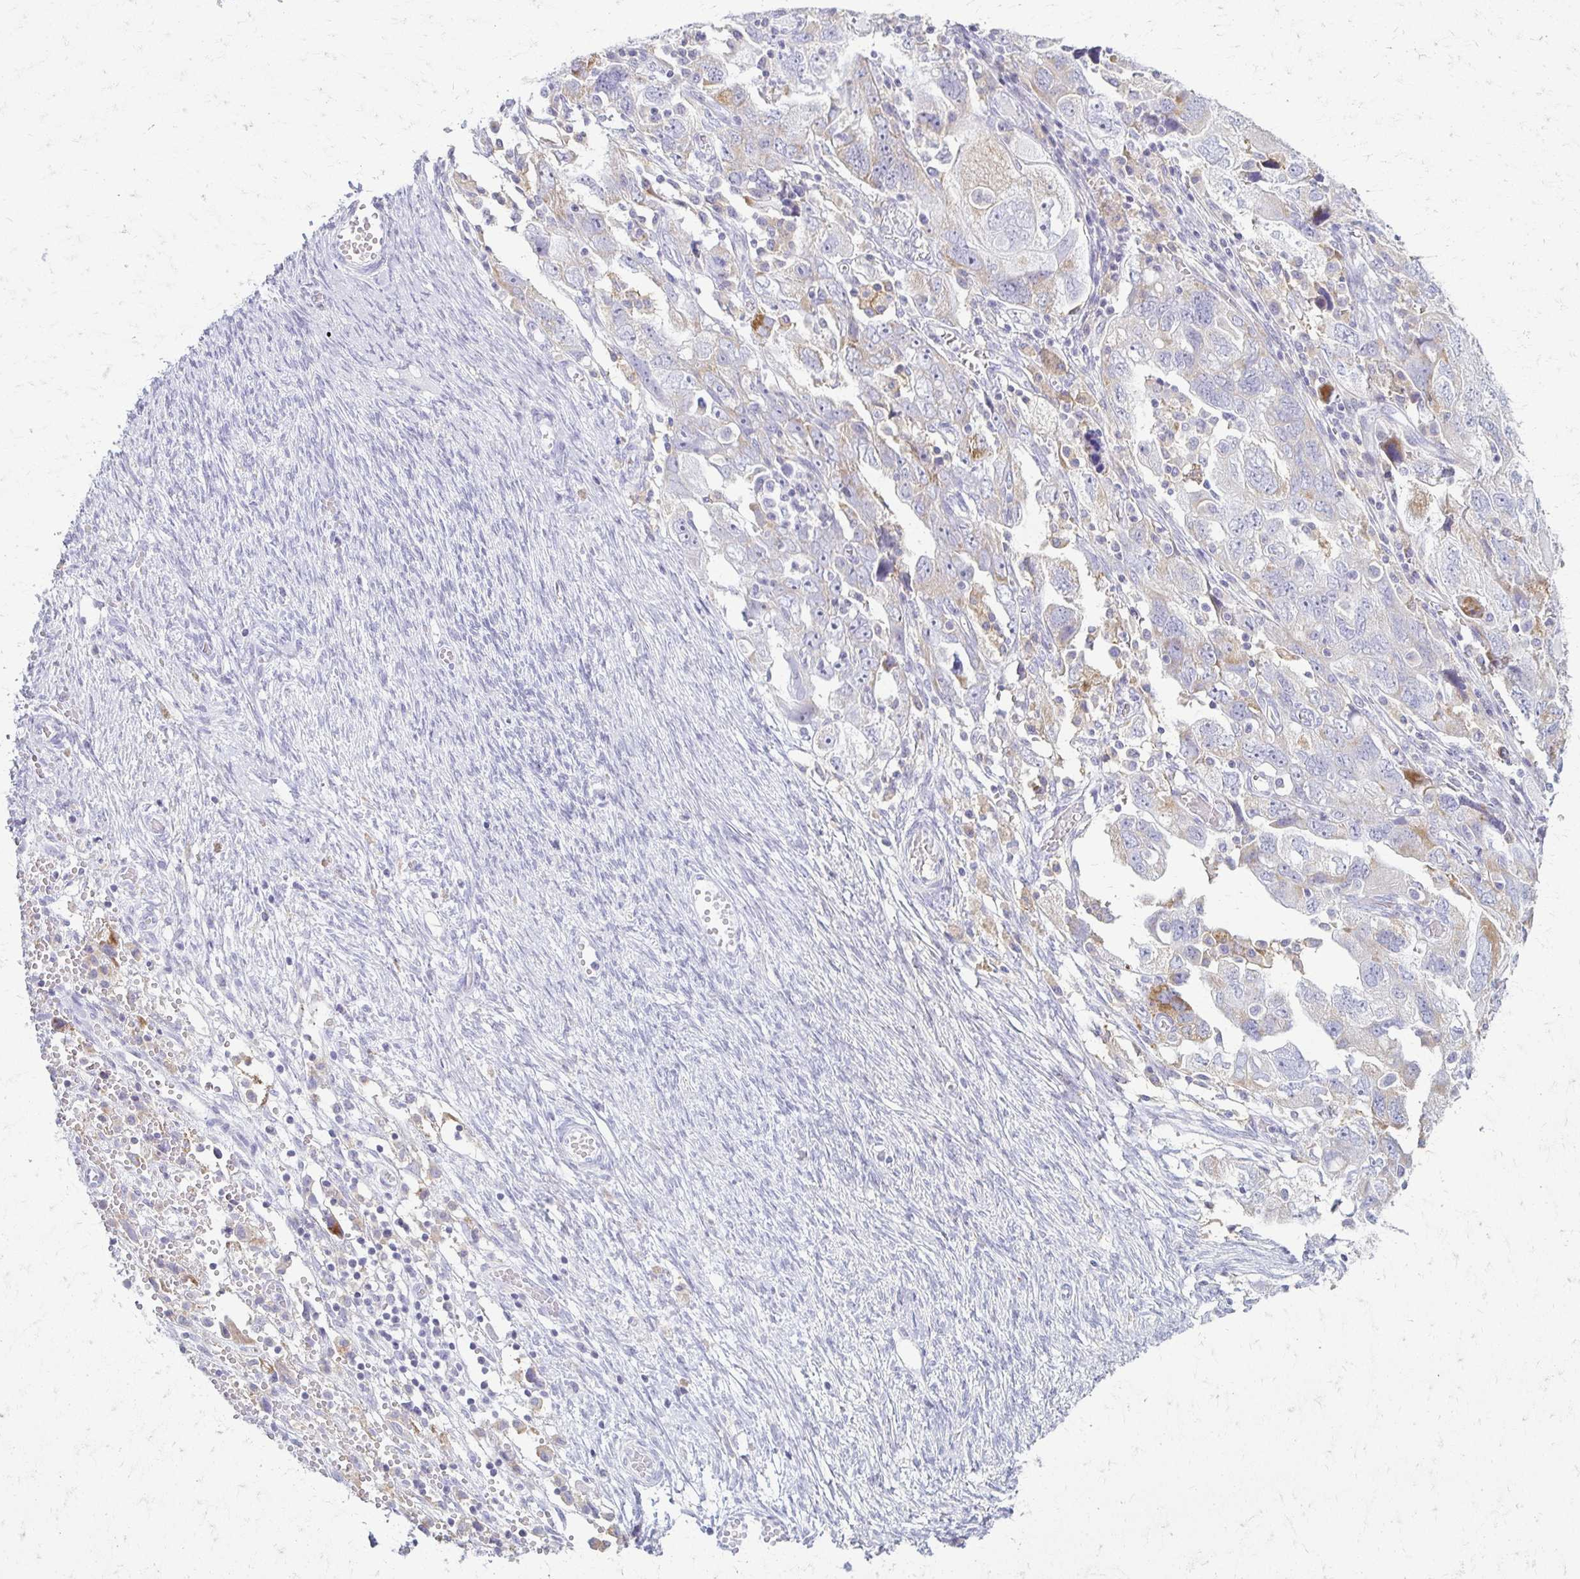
{"staining": {"intensity": "weak", "quantity": "<25%", "location": "cytoplasmic/membranous"}, "tissue": "ovarian cancer", "cell_type": "Tumor cells", "image_type": "cancer", "snomed": [{"axis": "morphology", "description": "Carcinoma, NOS"}, {"axis": "morphology", "description": "Cystadenocarcinoma, serous, NOS"}, {"axis": "topography", "description": "Ovary"}], "caption": "Immunohistochemistry histopathology image of neoplastic tissue: human ovarian carcinoma stained with DAB (3,3'-diaminobenzidine) reveals no significant protein positivity in tumor cells.", "gene": "FCGR2B", "patient": {"sex": "female", "age": 69}}